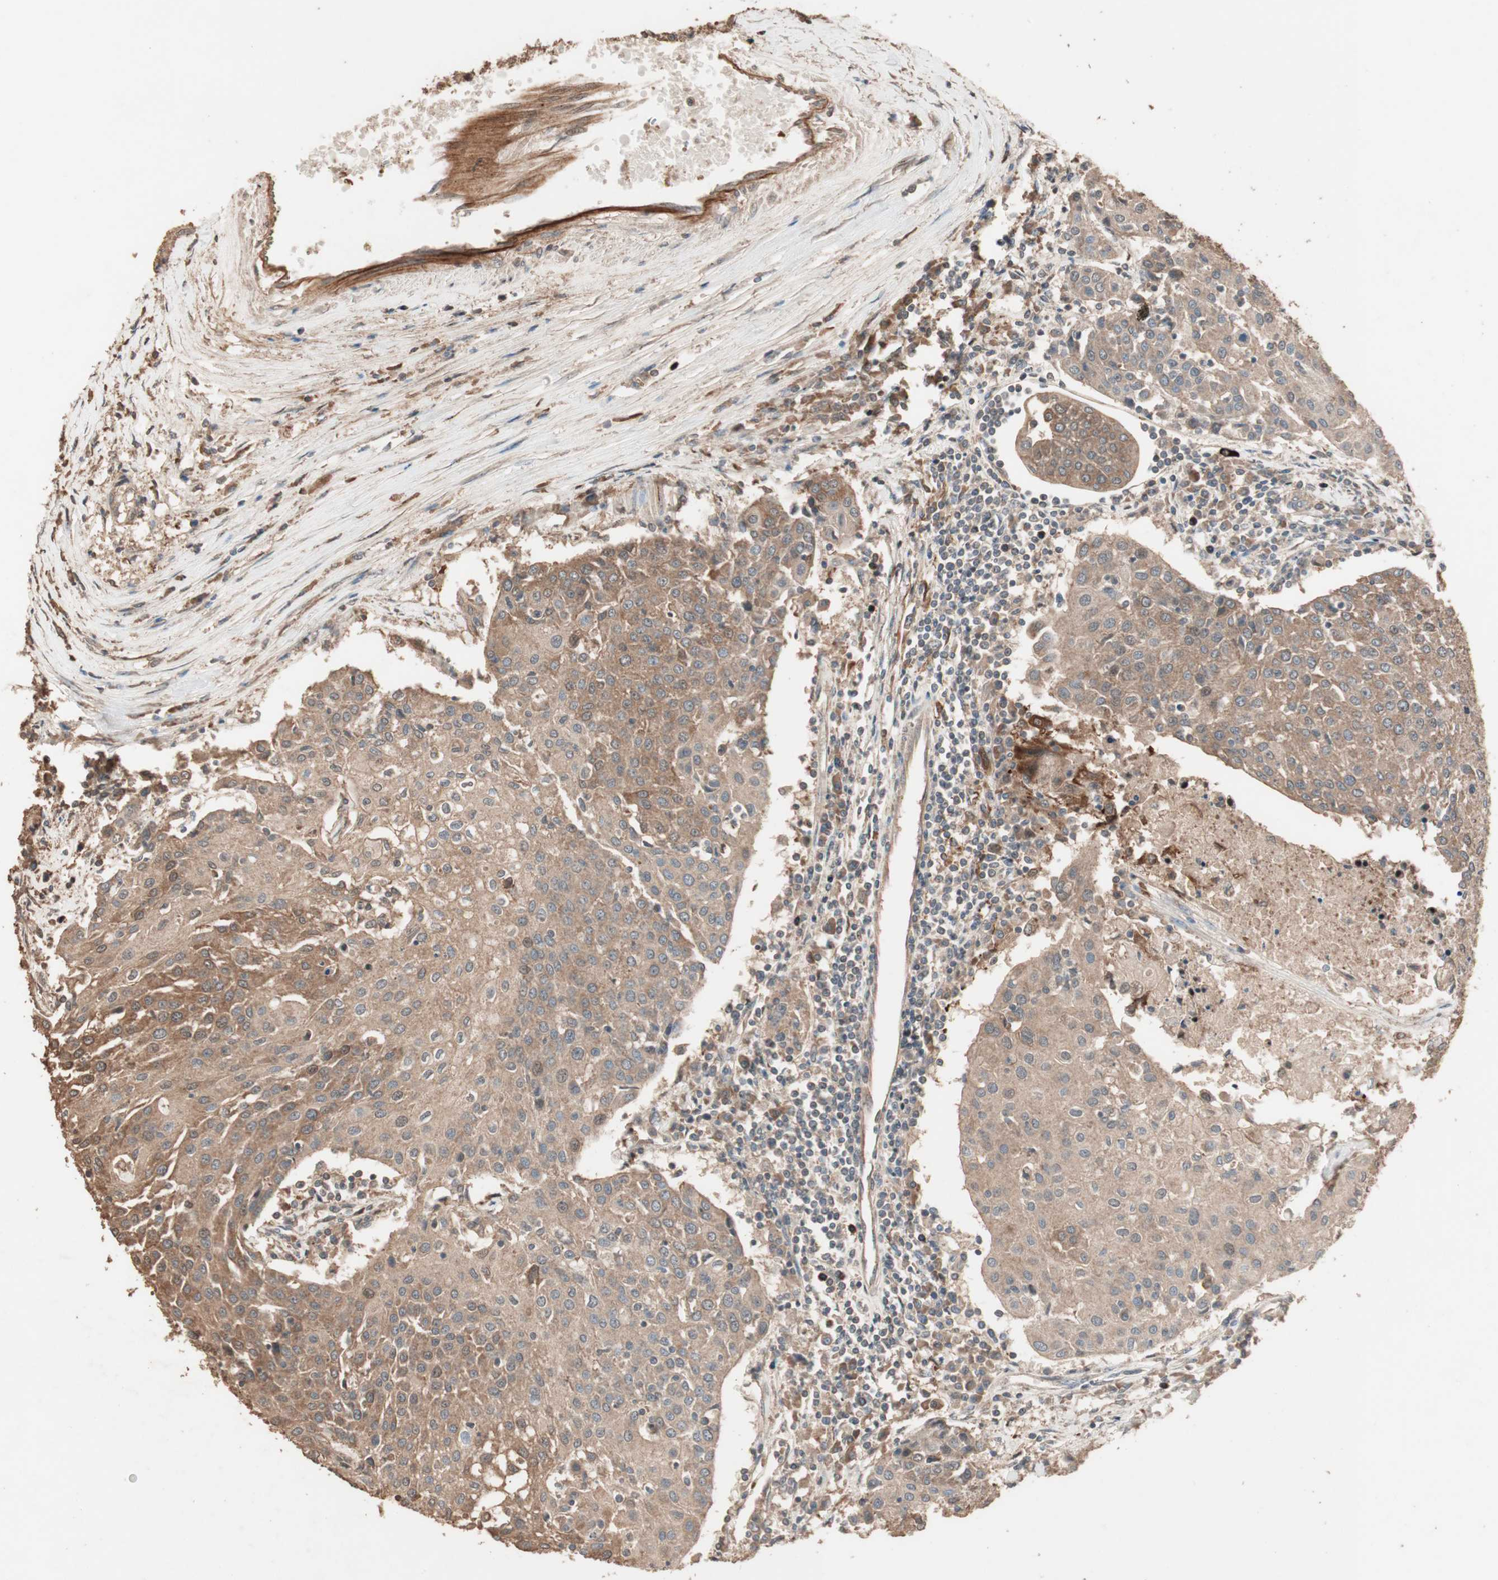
{"staining": {"intensity": "moderate", "quantity": ">75%", "location": "cytoplasmic/membranous"}, "tissue": "urothelial cancer", "cell_type": "Tumor cells", "image_type": "cancer", "snomed": [{"axis": "morphology", "description": "Urothelial carcinoma, High grade"}, {"axis": "topography", "description": "Urinary bladder"}], "caption": "Immunohistochemical staining of human urothelial carcinoma (high-grade) displays medium levels of moderate cytoplasmic/membranous expression in about >75% of tumor cells.", "gene": "USP20", "patient": {"sex": "female", "age": 85}}